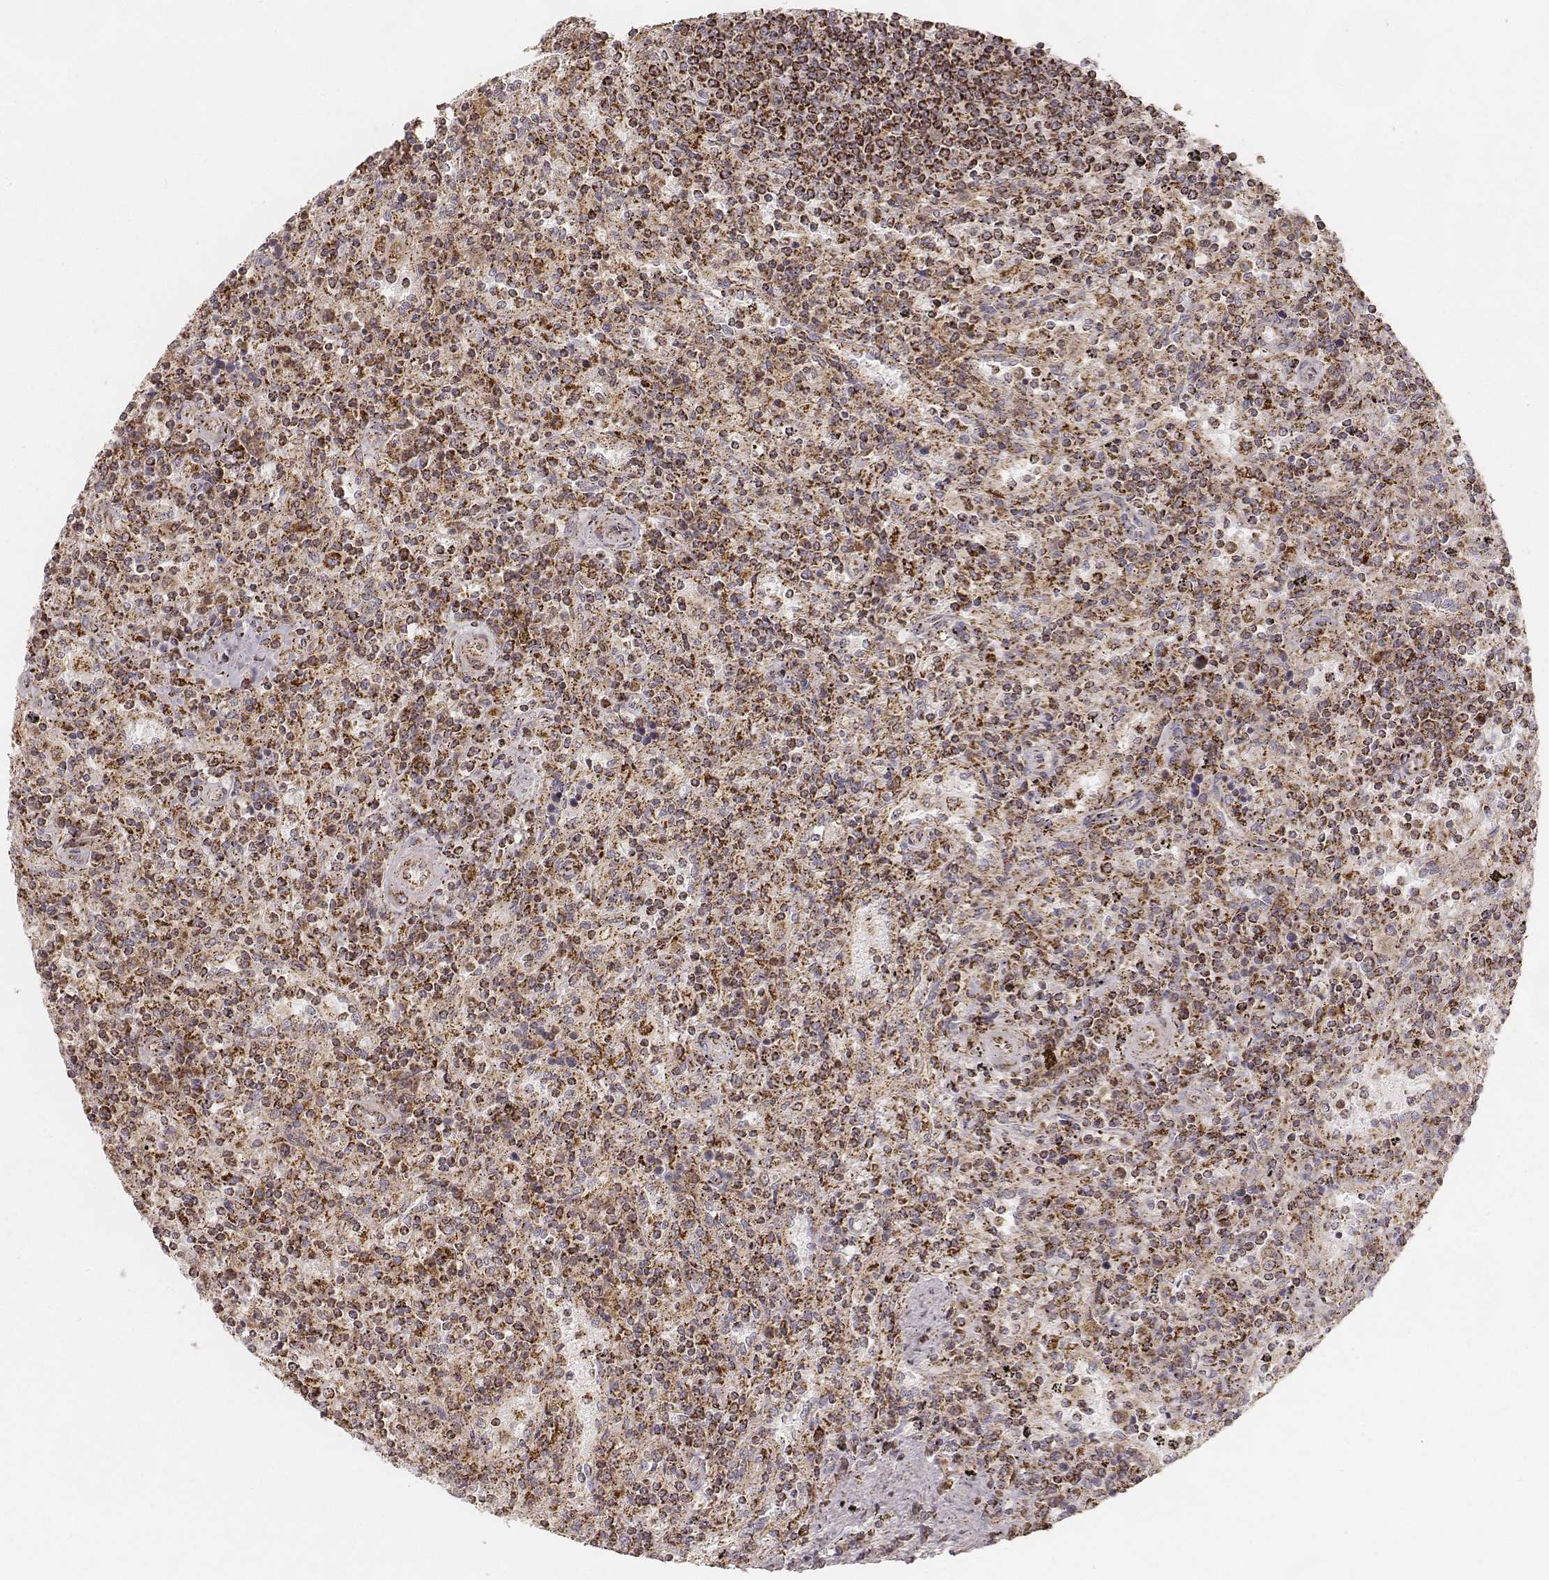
{"staining": {"intensity": "strong", "quantity": ">75%", "location": "cytoplasmic/membranous"}, "tissue": "lymphoma", "cell_type": "Tumor cells", "image_type": "cancer", "snomed": [{"axis": "morphology", "description": "Malignant lymphoma, non-Hodgkin's type, Low grade"}, {"axis": "topography", "description": "Spleen"}], "caption": "Immunohistochemical staining of human malignant lymphoma, non-Hodgkin's type (low-grade) reveals strong cytoplasmic/membranous protein expression in approximately >75% of tumor cells. The protein is shown in brown color, while the nuclei are stained blue.", "gene": "CS", "patient": {"sex": "male", "age": 62}}